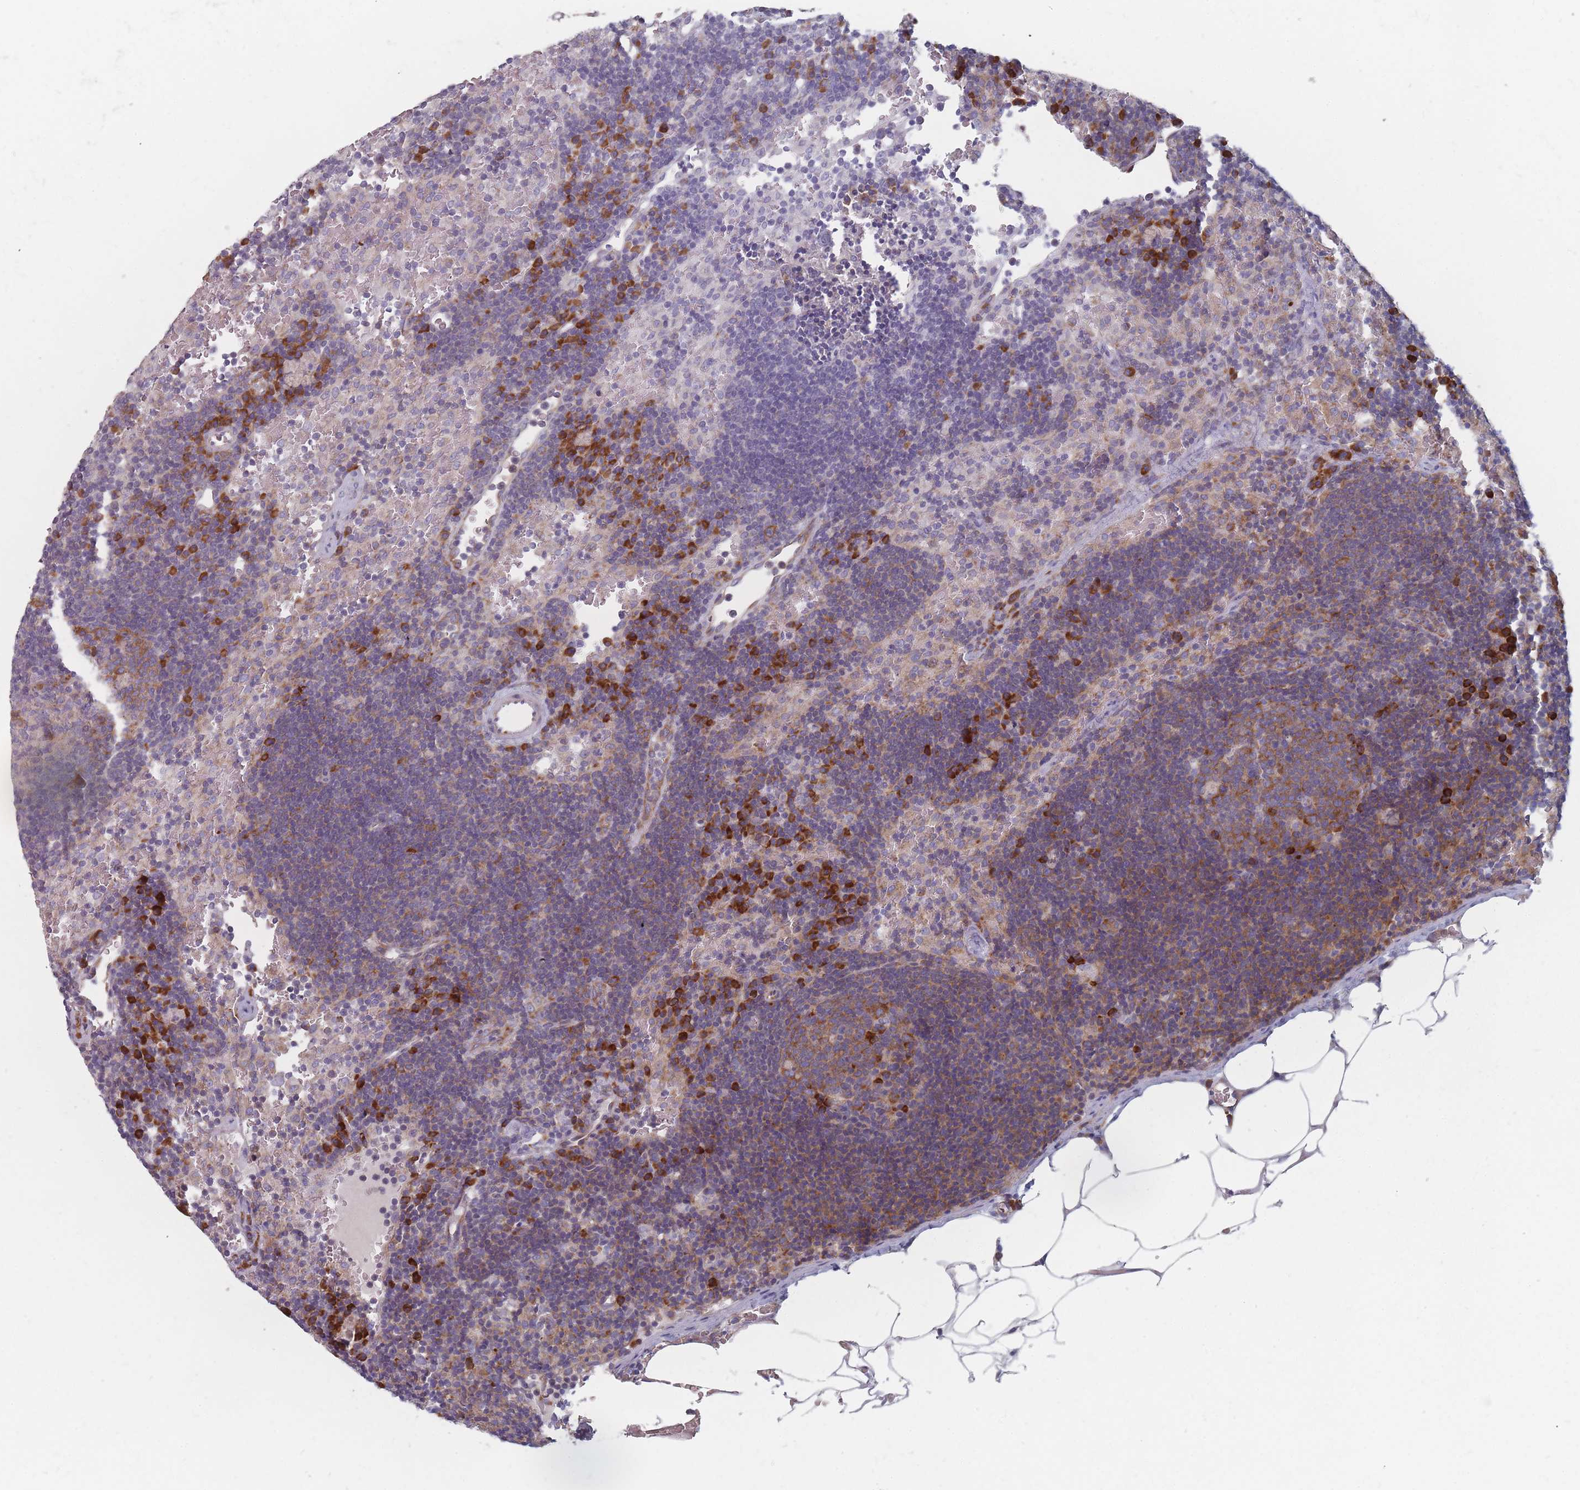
{"staining": {"intensity": "moderate", "quantity": ">75%", "location": "cytoplasmic/membranous"}, "tissue": "lymph node", "cell_type": "Germinal center cells", "image_type": "normal", "snomed": [{"axis": "morphology", "description": "Normal tissue, NOS"}, {"axis": "topography", "description": "Lymph node"}], "caption": "Brown immunohistochemical staining in benign lymph node displays moderate cytoplasmic/membranous staining in approximately >75% of germinal center cells. The protein is shown in brown color, while the nuclei are stained blue.", "gene": "CACNG5", "patient": {"sex": "male", "age": 62}}